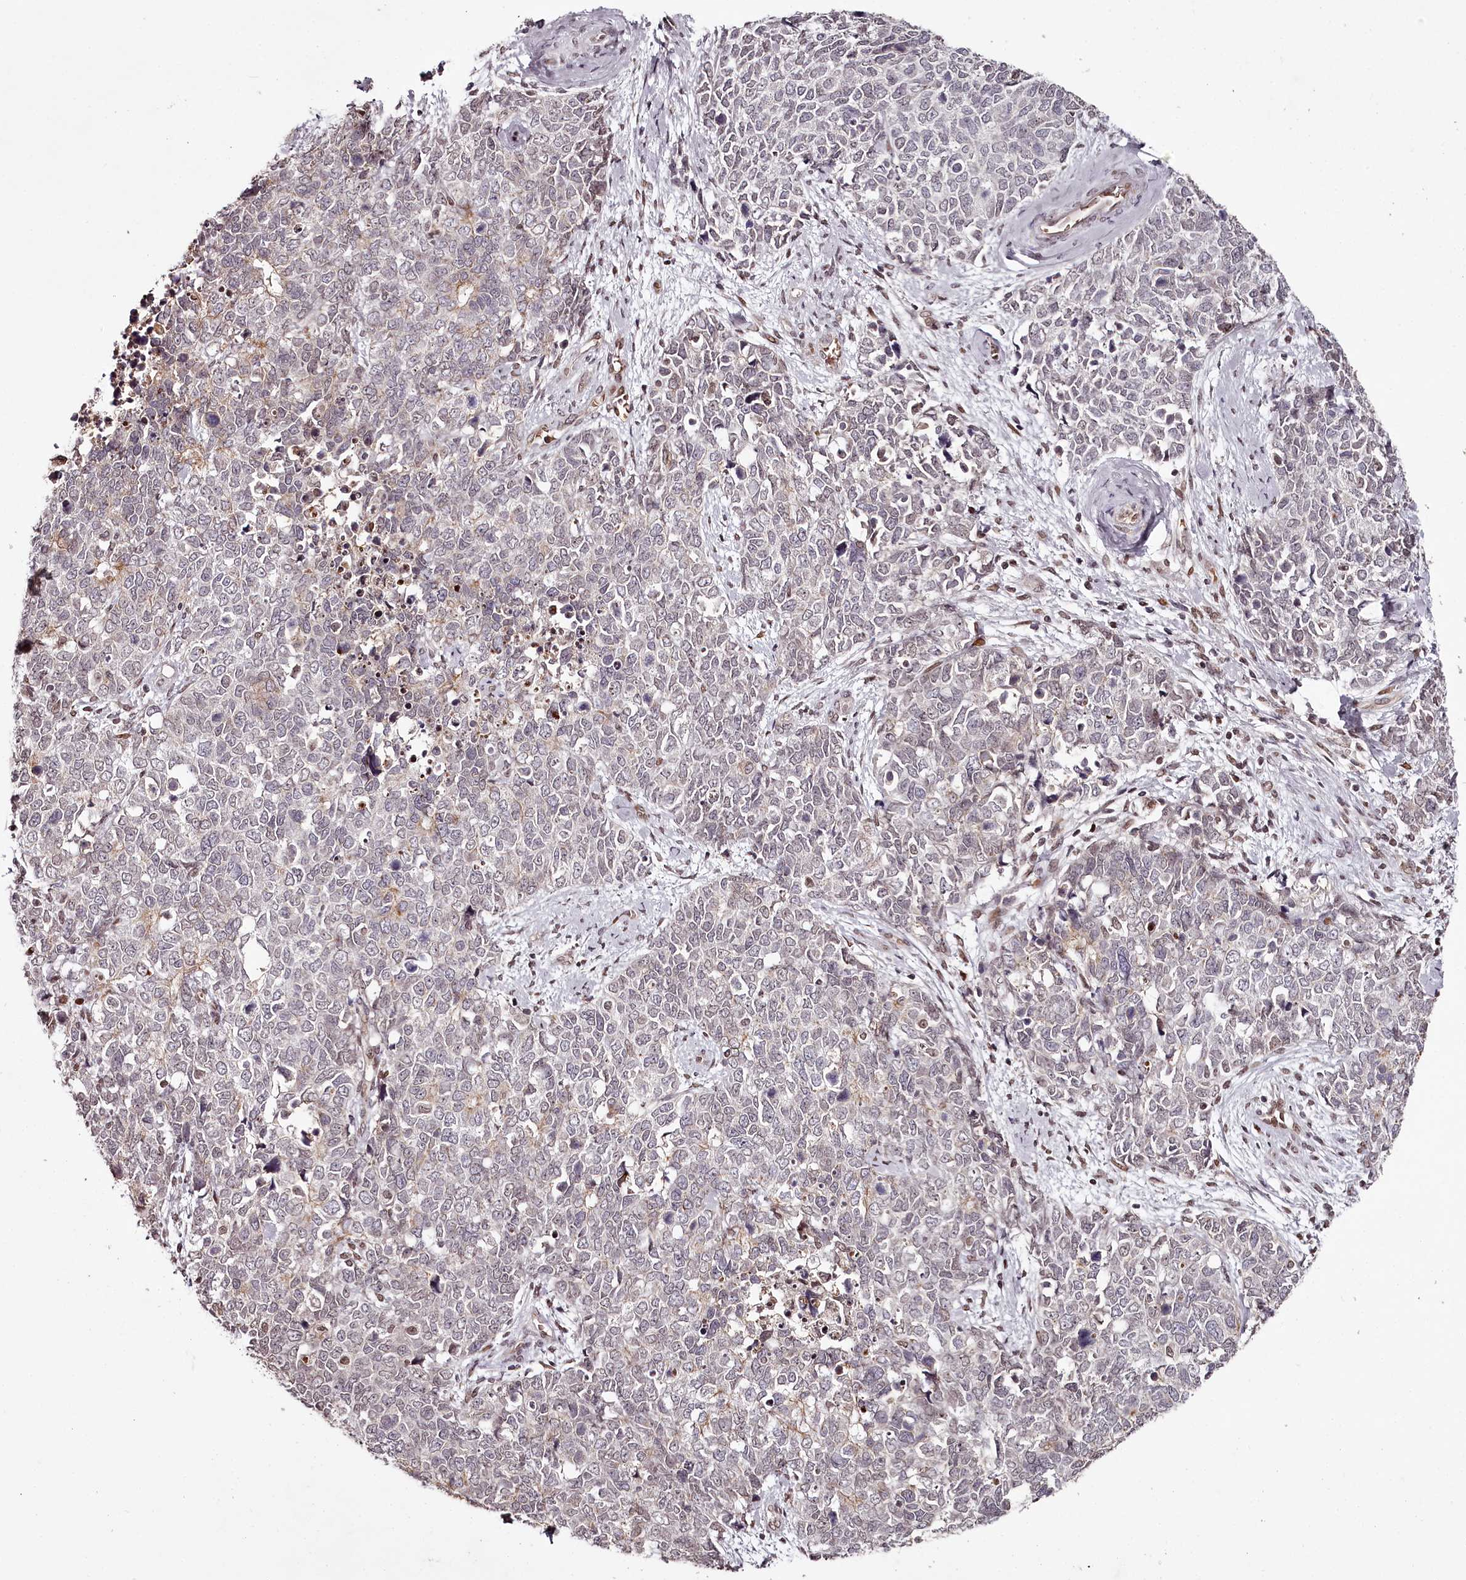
{"staining": {"intensity": "negative", "quantity": "none", "location": "none"}, "tissue": "cervical cancer", "cell_type": "Tumor cells", "image_type": "cancer", "snomed": [{"axis": "morphology", "description": "Squamous cell carcinoma, NOS"}, {"axis": "topography", "description": "Cervix"}], "caption": "This is a image of immunohistochemistry staining of cervical cancer (squamous cell carcinoma), which shows no positivity in tumor cells. (Brightfield microscopy of DAB immunohistochemistry at high magnification).", "gene": "THYN1", "patient": {"sex": "female", "age": 63}}